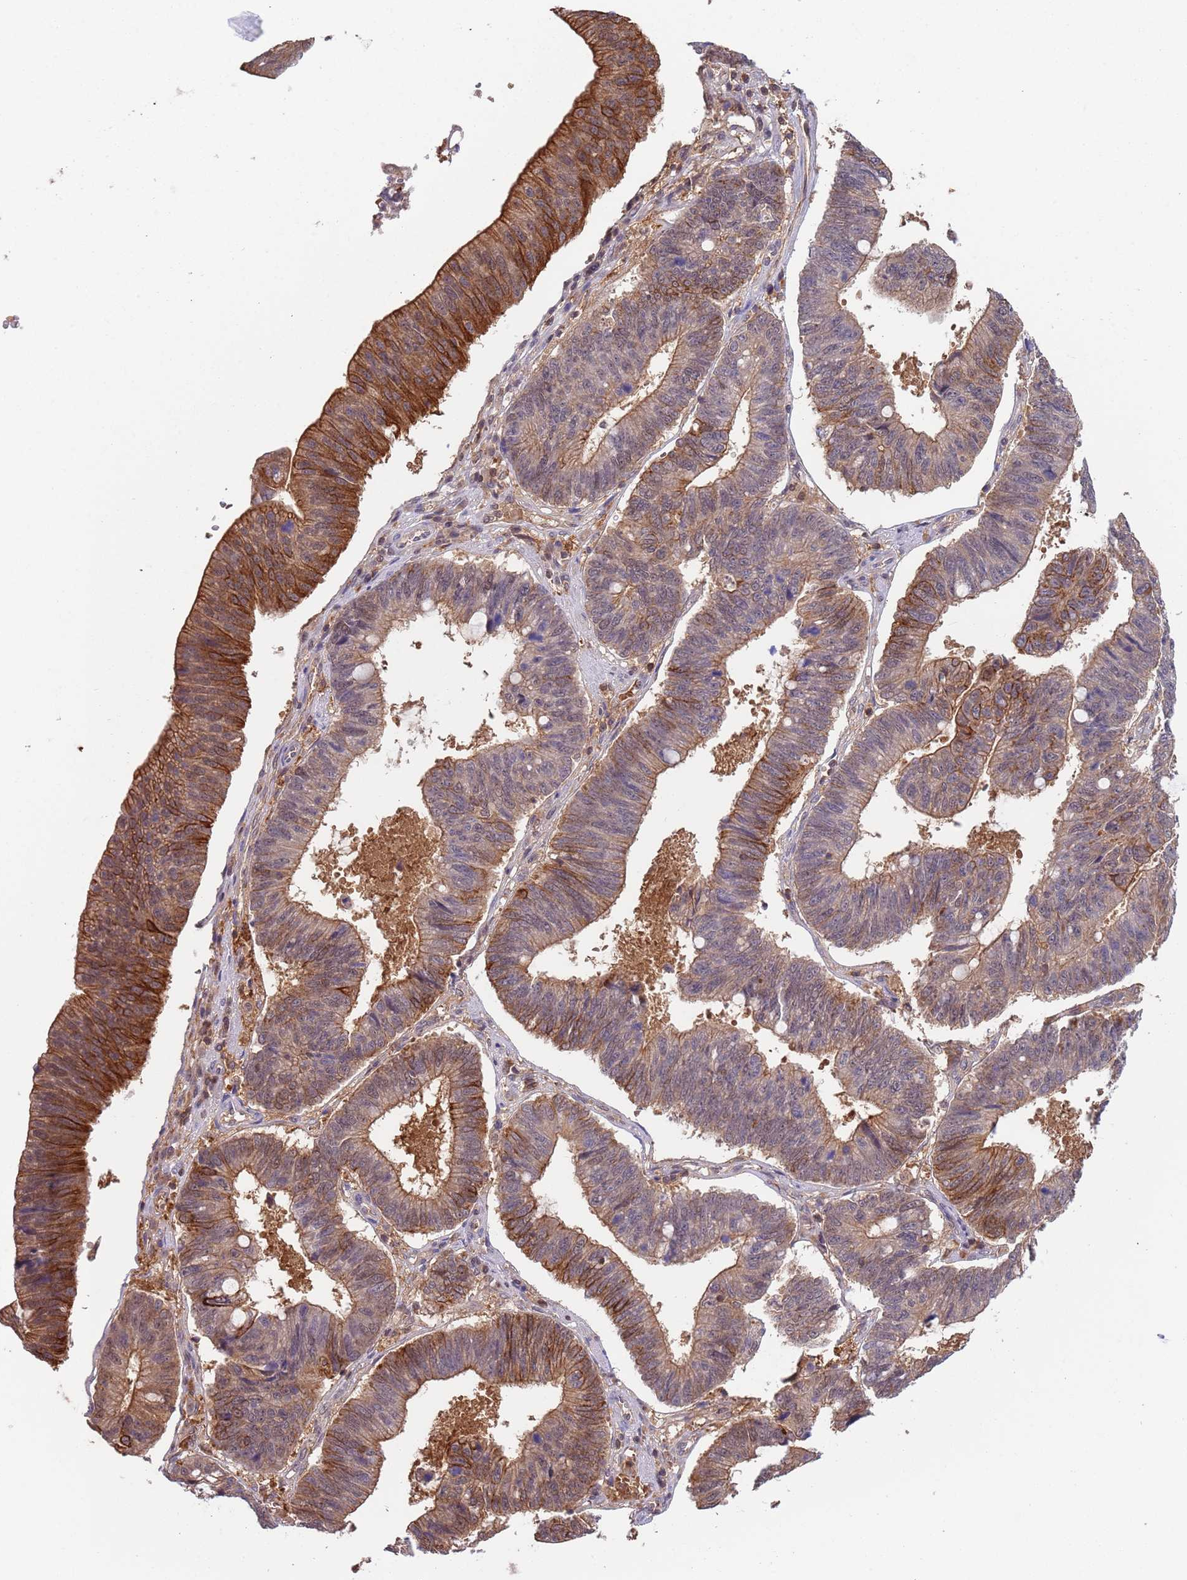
{"staining": {"intensity": "strong", "quantity": "25%-75%", "location": "cytoplasmic/membranous"}, "tissue": "stomach cancer", "cell_type": "Tumor cells", "image_type": "cancer", "snomed": [{"axis": "morphology", "description": "Adenocarcinoma, NOS"}, {"axis": "topography", "description": "Stomach"}], "caption": "An immunohistochemistry image of tumor tissue is shown. Protein staining in brown labels strong cytoplasmic/membranous positivity in stomach cancer (adenocarcinoma) within tumor cells.", "gene": "GSDMD", "patient": {"sex": "male", "age": 59}}